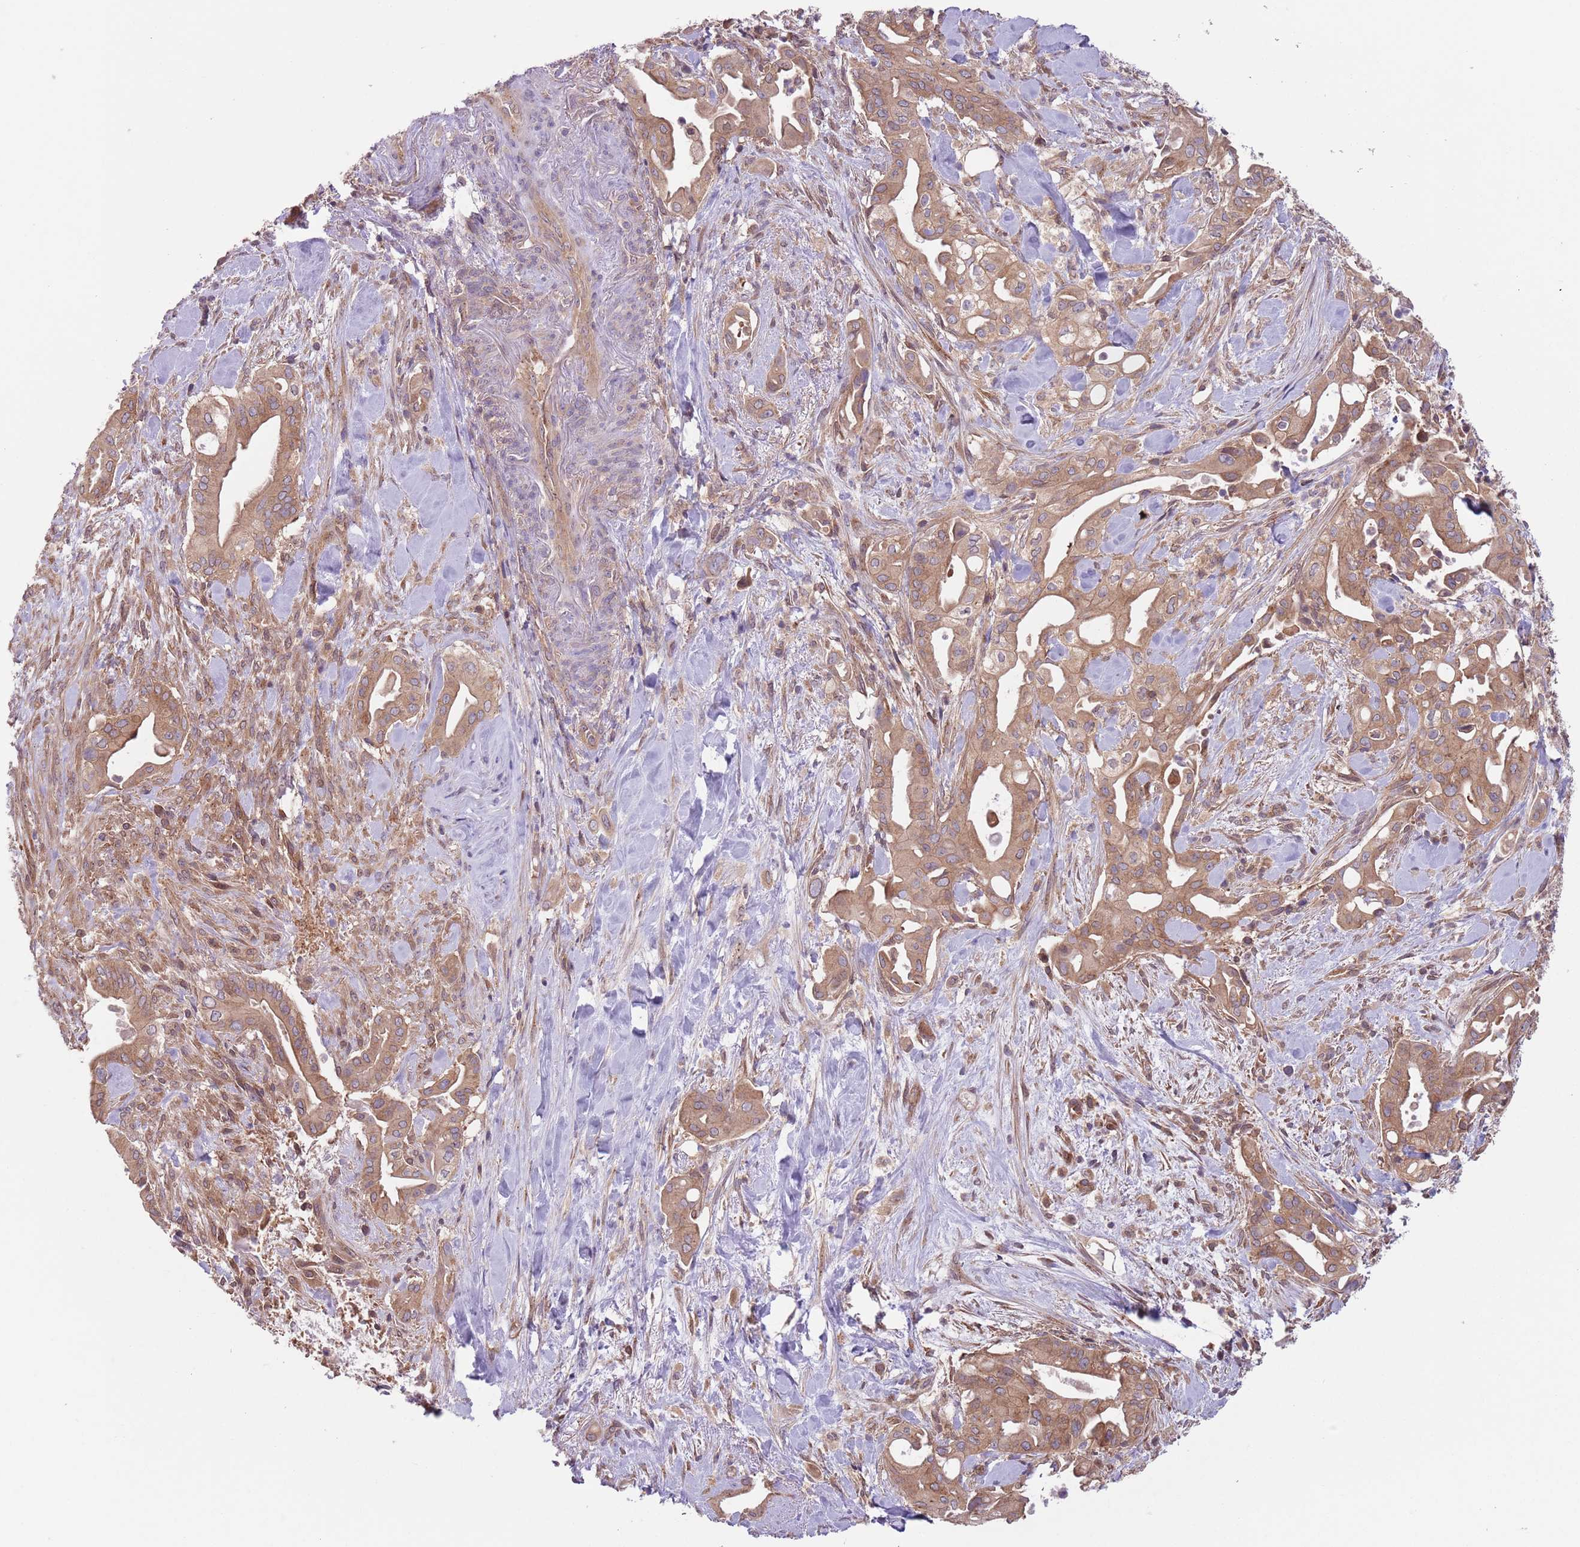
{"staining": {"intensity": "moderate", "quantity": ">75%", "location": "cytoplasmic/membranous"}, "tissue": "liver cancer", "cell_type": "Tumor cells", "image_type": "cancer", "snomed": [{"axis": "morphology", "description": "Cholangiocarcinoma"}, {"axis": "topography", "description": "Liver"}], "caption": "Cholangiocarcinoma (liver) stained with immunohistochemistry (IHC) exhibits moderate cytoplasmic/membranous staining in about >75% of tumor cells. (DAB (3,3'-diaminobenzidine) IHC with brightfield microscopy, high magnification).", "gene": "COPE", "patient": {"sex": "female", "age": 68}}